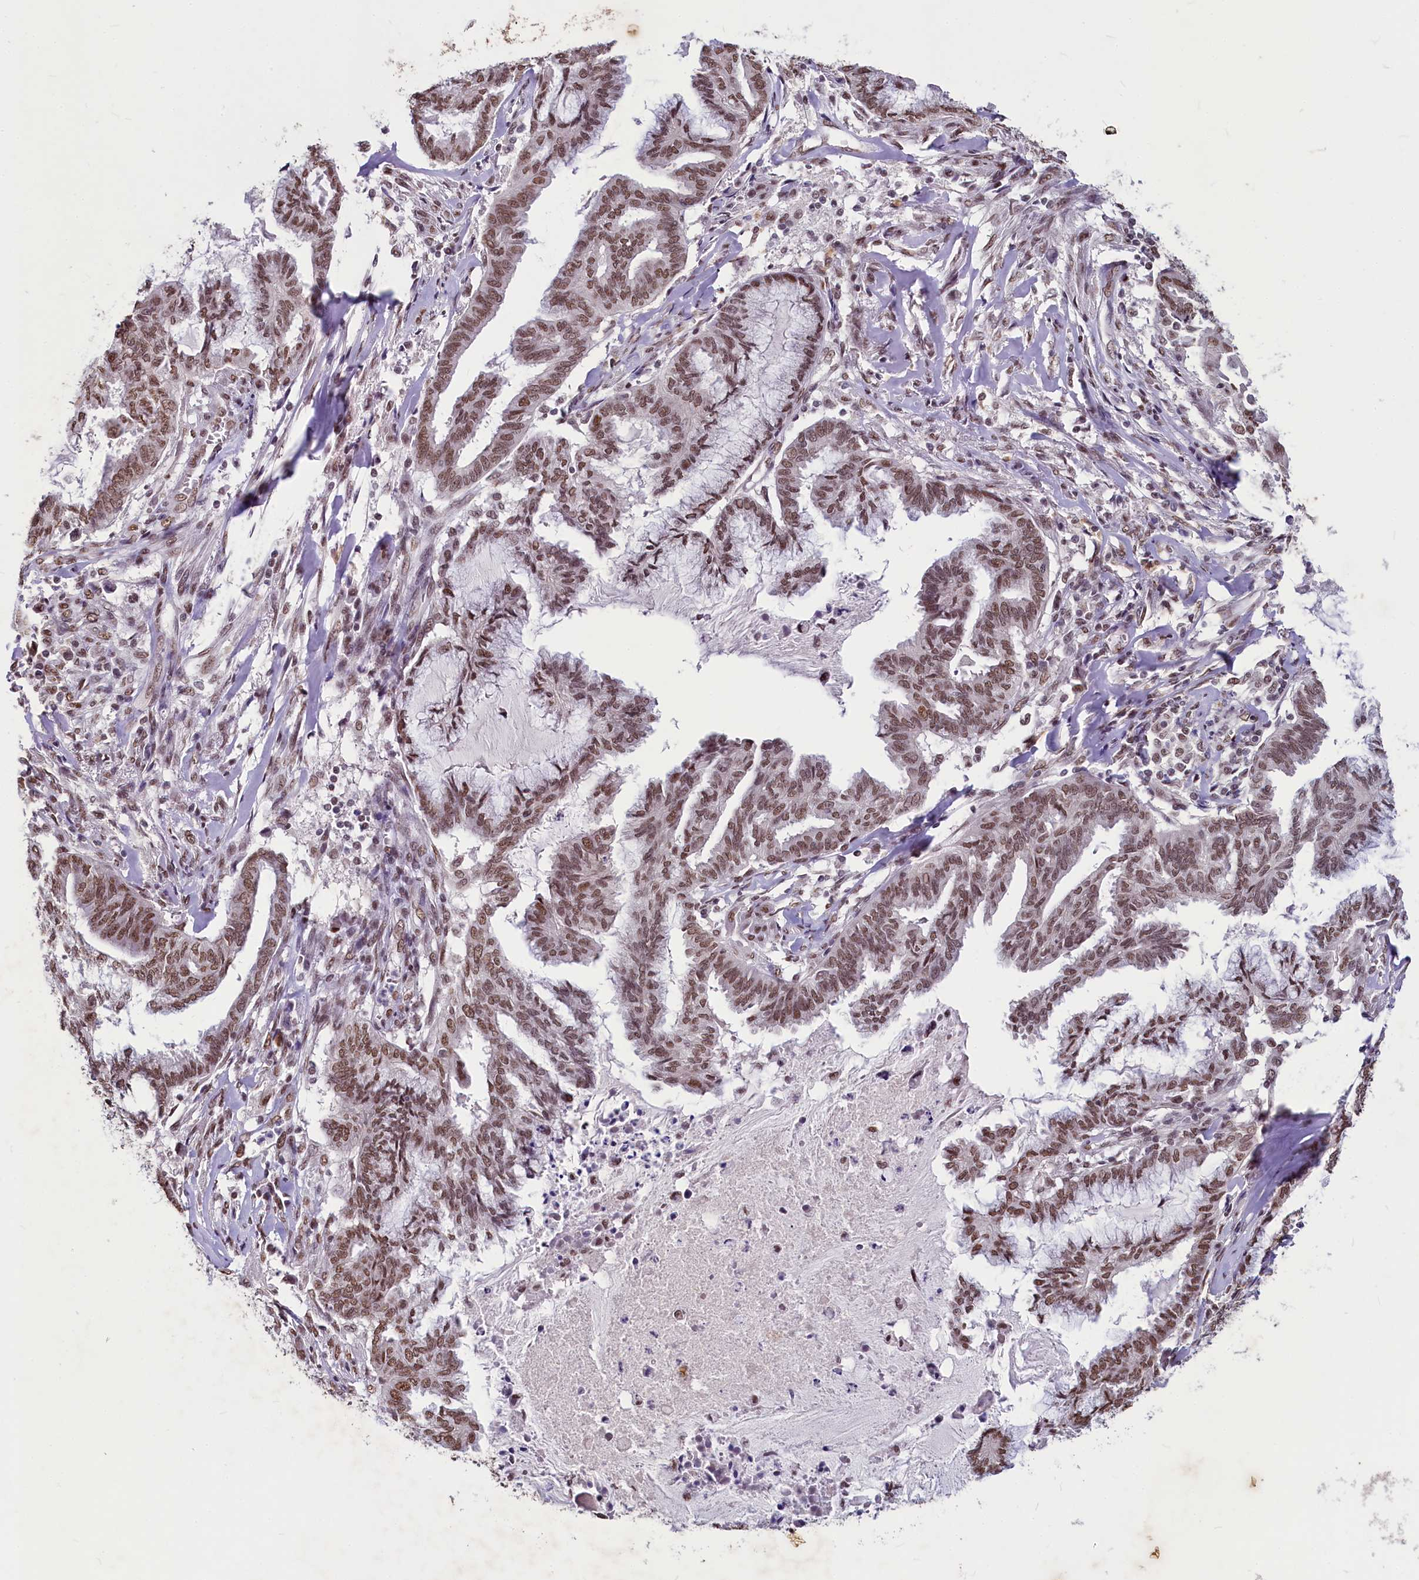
{"staining": {"intensity": "moderate", "quantity": ">75%", "location": "nuclear"}, "tissue": "endometrial cancer", "cell_type": "Tumor cells", "image_type": "cancer", "snomed": [{"axis": "morphology", "description": "Adenocarcinoma, NOS"}, {"axis": "topography", "description": "Endometrium"}], "caption": "Protein analysis of endometrial cancer (adenocarcinoma) tissue demonstrates moderate nuclear expression in approximately >75% of tumor cells.", "gene": "PARPBP", "patient": {"sex": "female", "age": 86}}